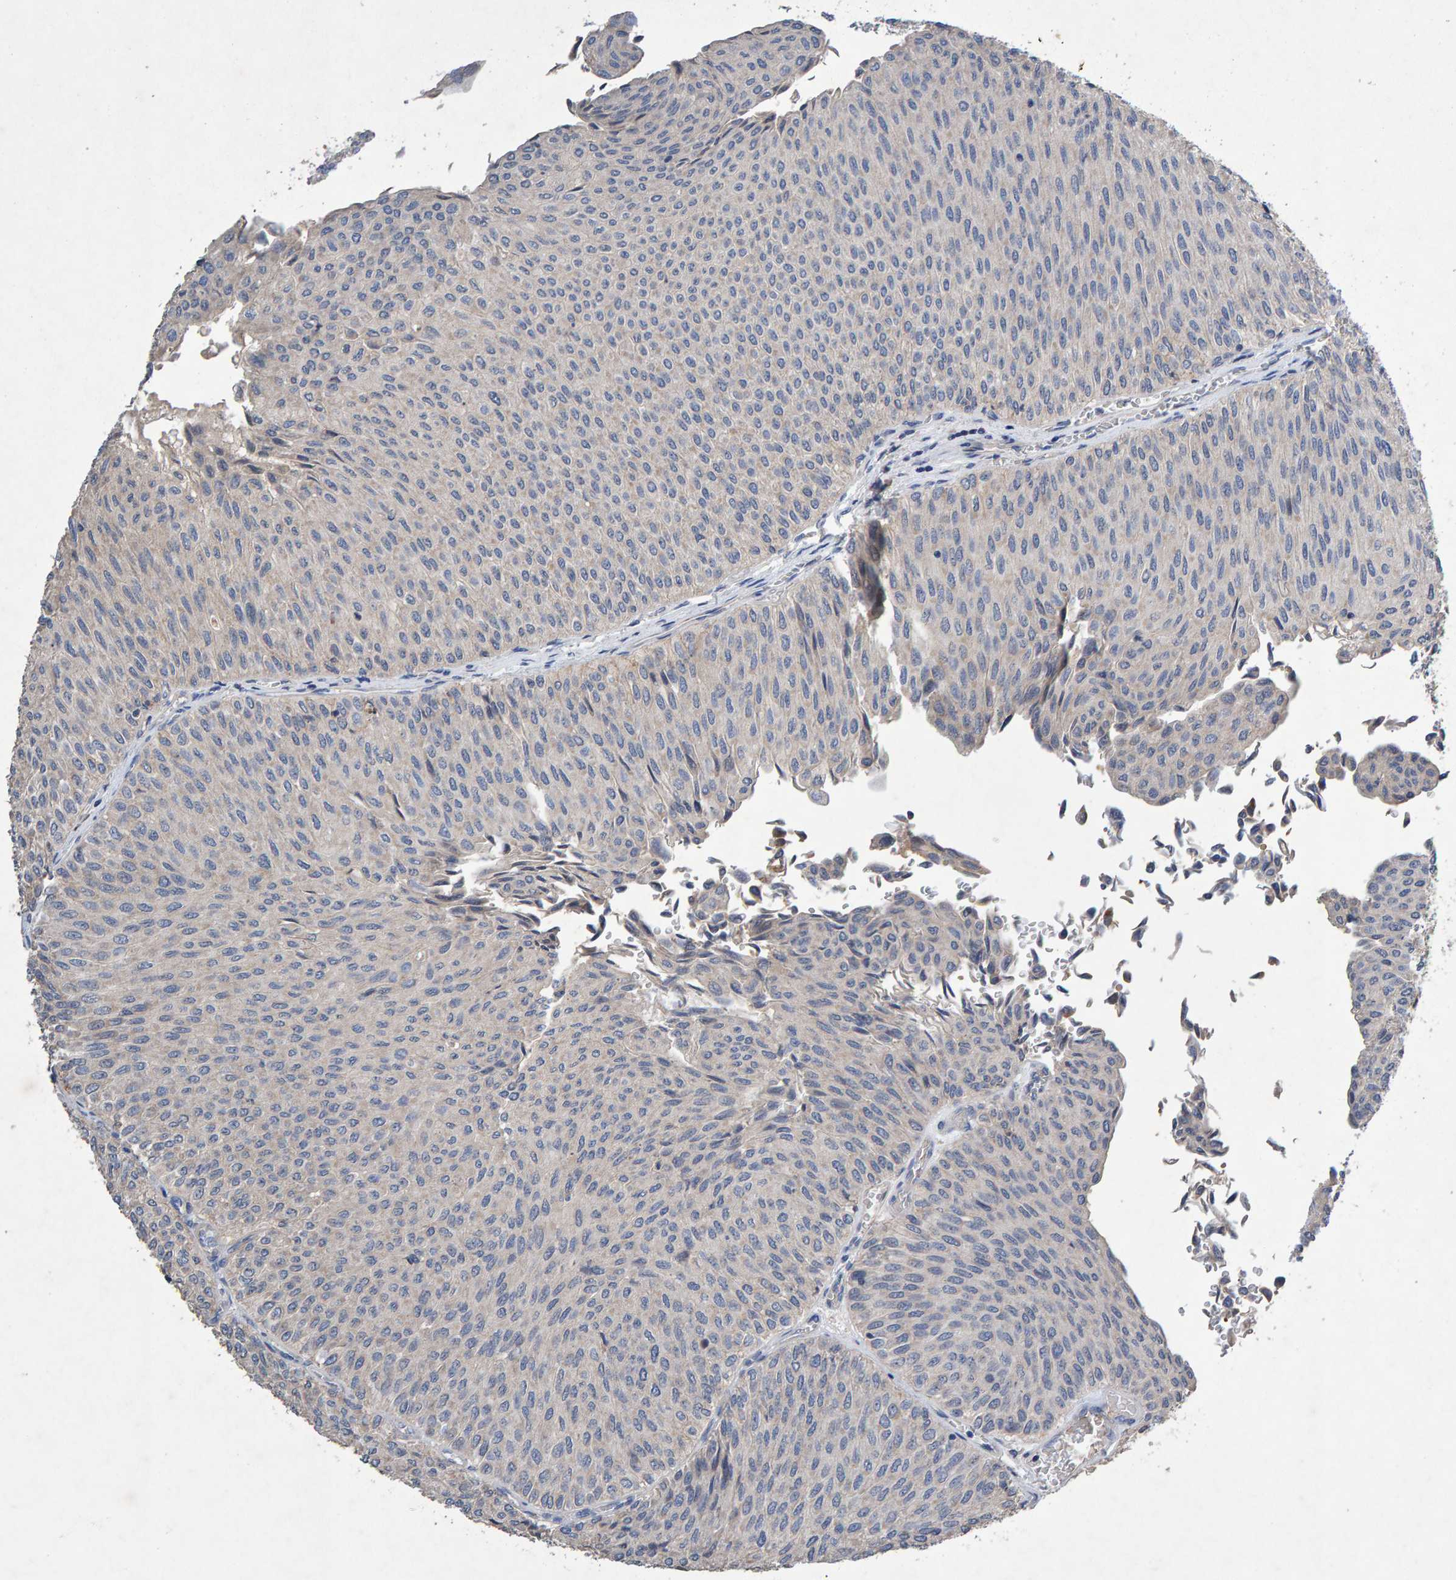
{"staining": {"intensity": "negative", "quantity": "none", "location": "none"}, "tissue": "urothelial cancer", "cell_type": "Tumor cells", "image_type": "cancer", "snomed": [{"axis": "morphology", "description": "Urothelial carcinoma, Low grade"}, {"axis": "topography", "description": "Urinary bladder"}], "caption": "DAB immunohistochemical staining of urothelial carcinoma (low-grade) shows no significant staining in tumor cells.", "gene": "EFR3A", "patient": {"sex": "male", "age": 78}}